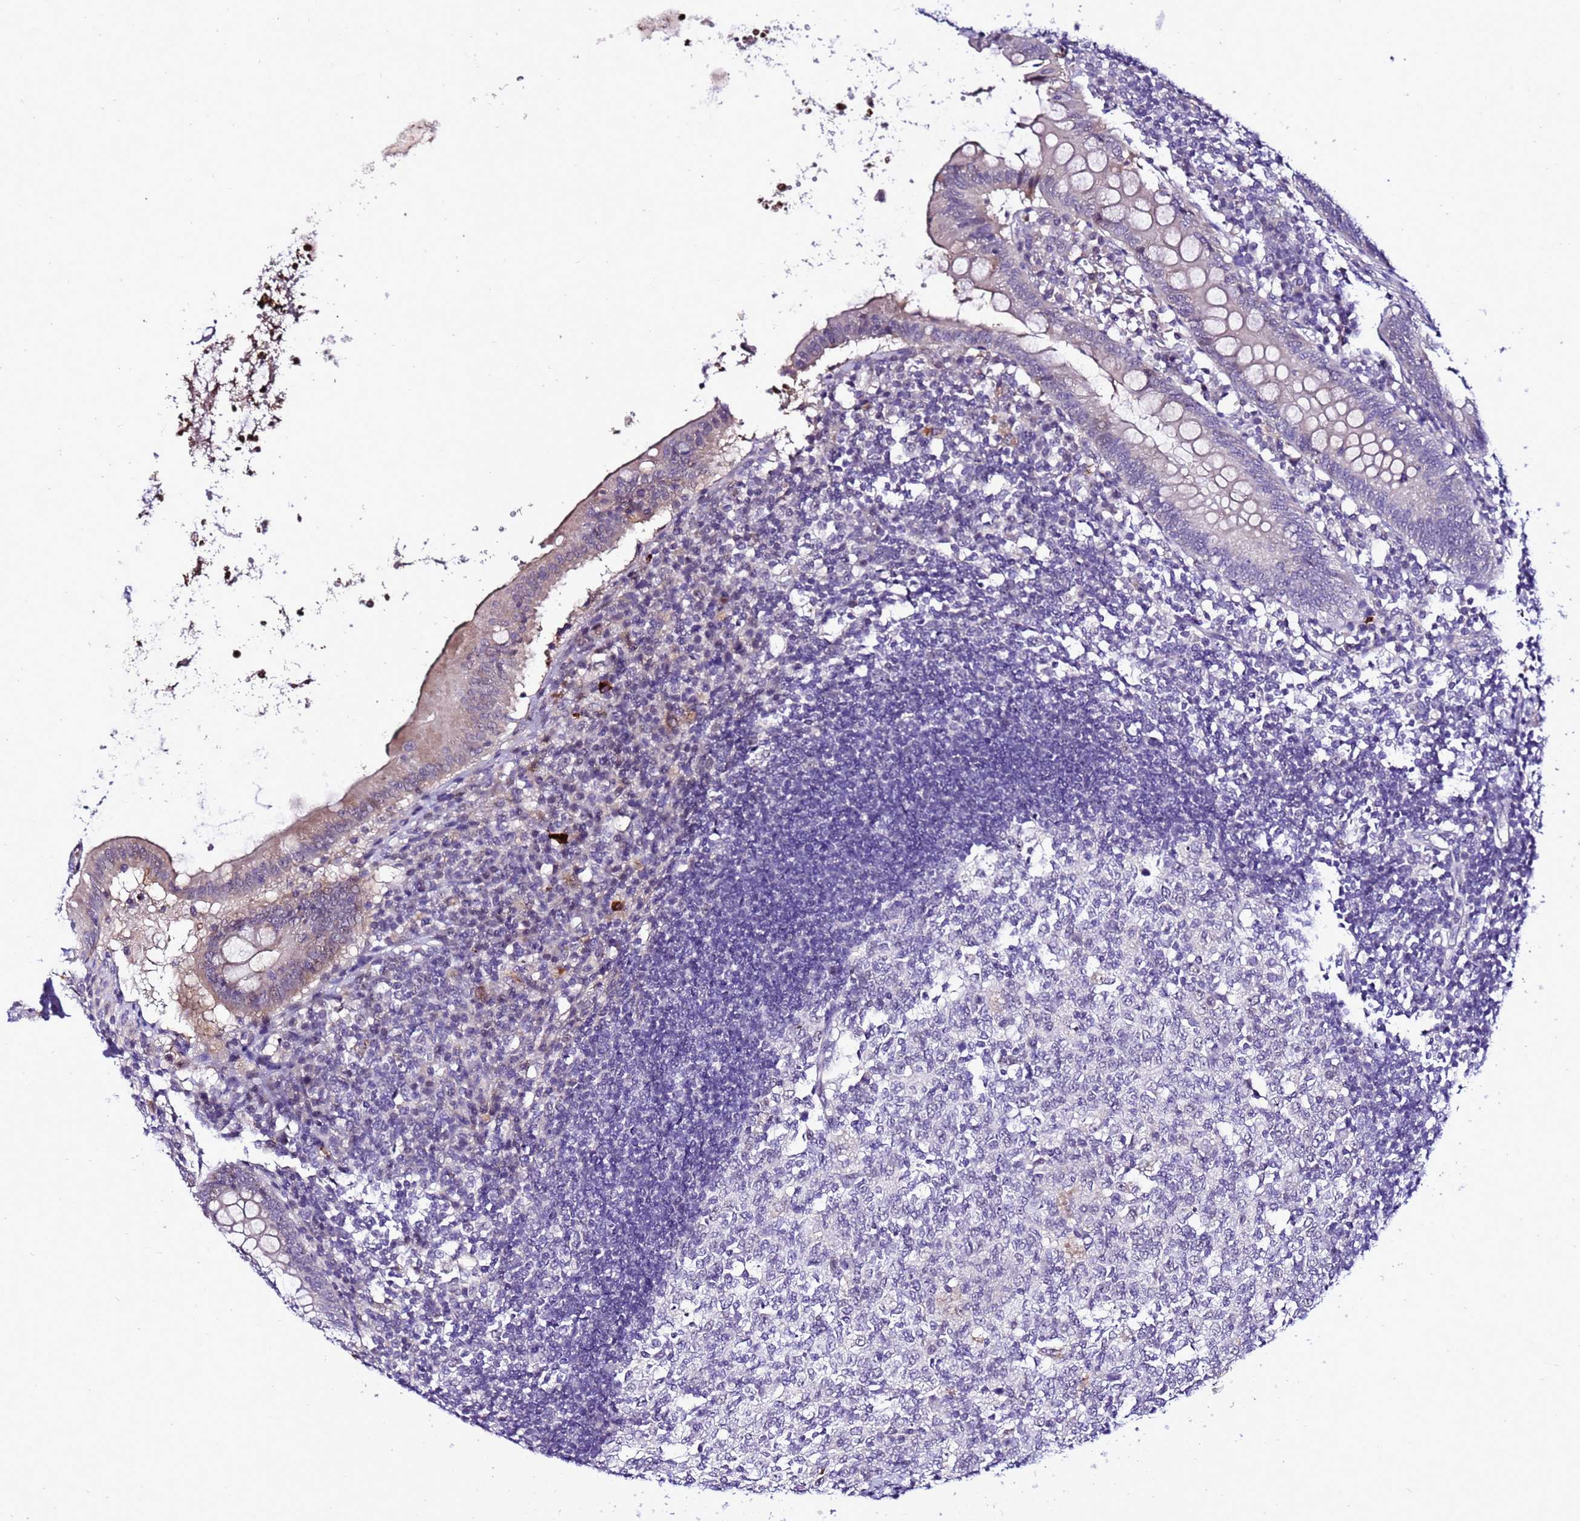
{"staining": {"intensity": "weak", "quantity": "25%-75%", "location": "cytoplasmic/membranous"}, "tissue": "appendix", "cell_type": "Glandular cells", "image_type": "normal", "snomed": [{"axis": "morphology", "description": "Normal tissue, NOS"}, {"axis": "topography", "description": "Appendix"}], "caption": "A brown stain labels weak cytoplasmic/membranous expression of a protein in glandular cells of unremarkable appendix. (Brightfield microscopy of DAB IHC at high magnification).", "gene": "C19orf47", "patient": {"sex": "female", "age": 54}}